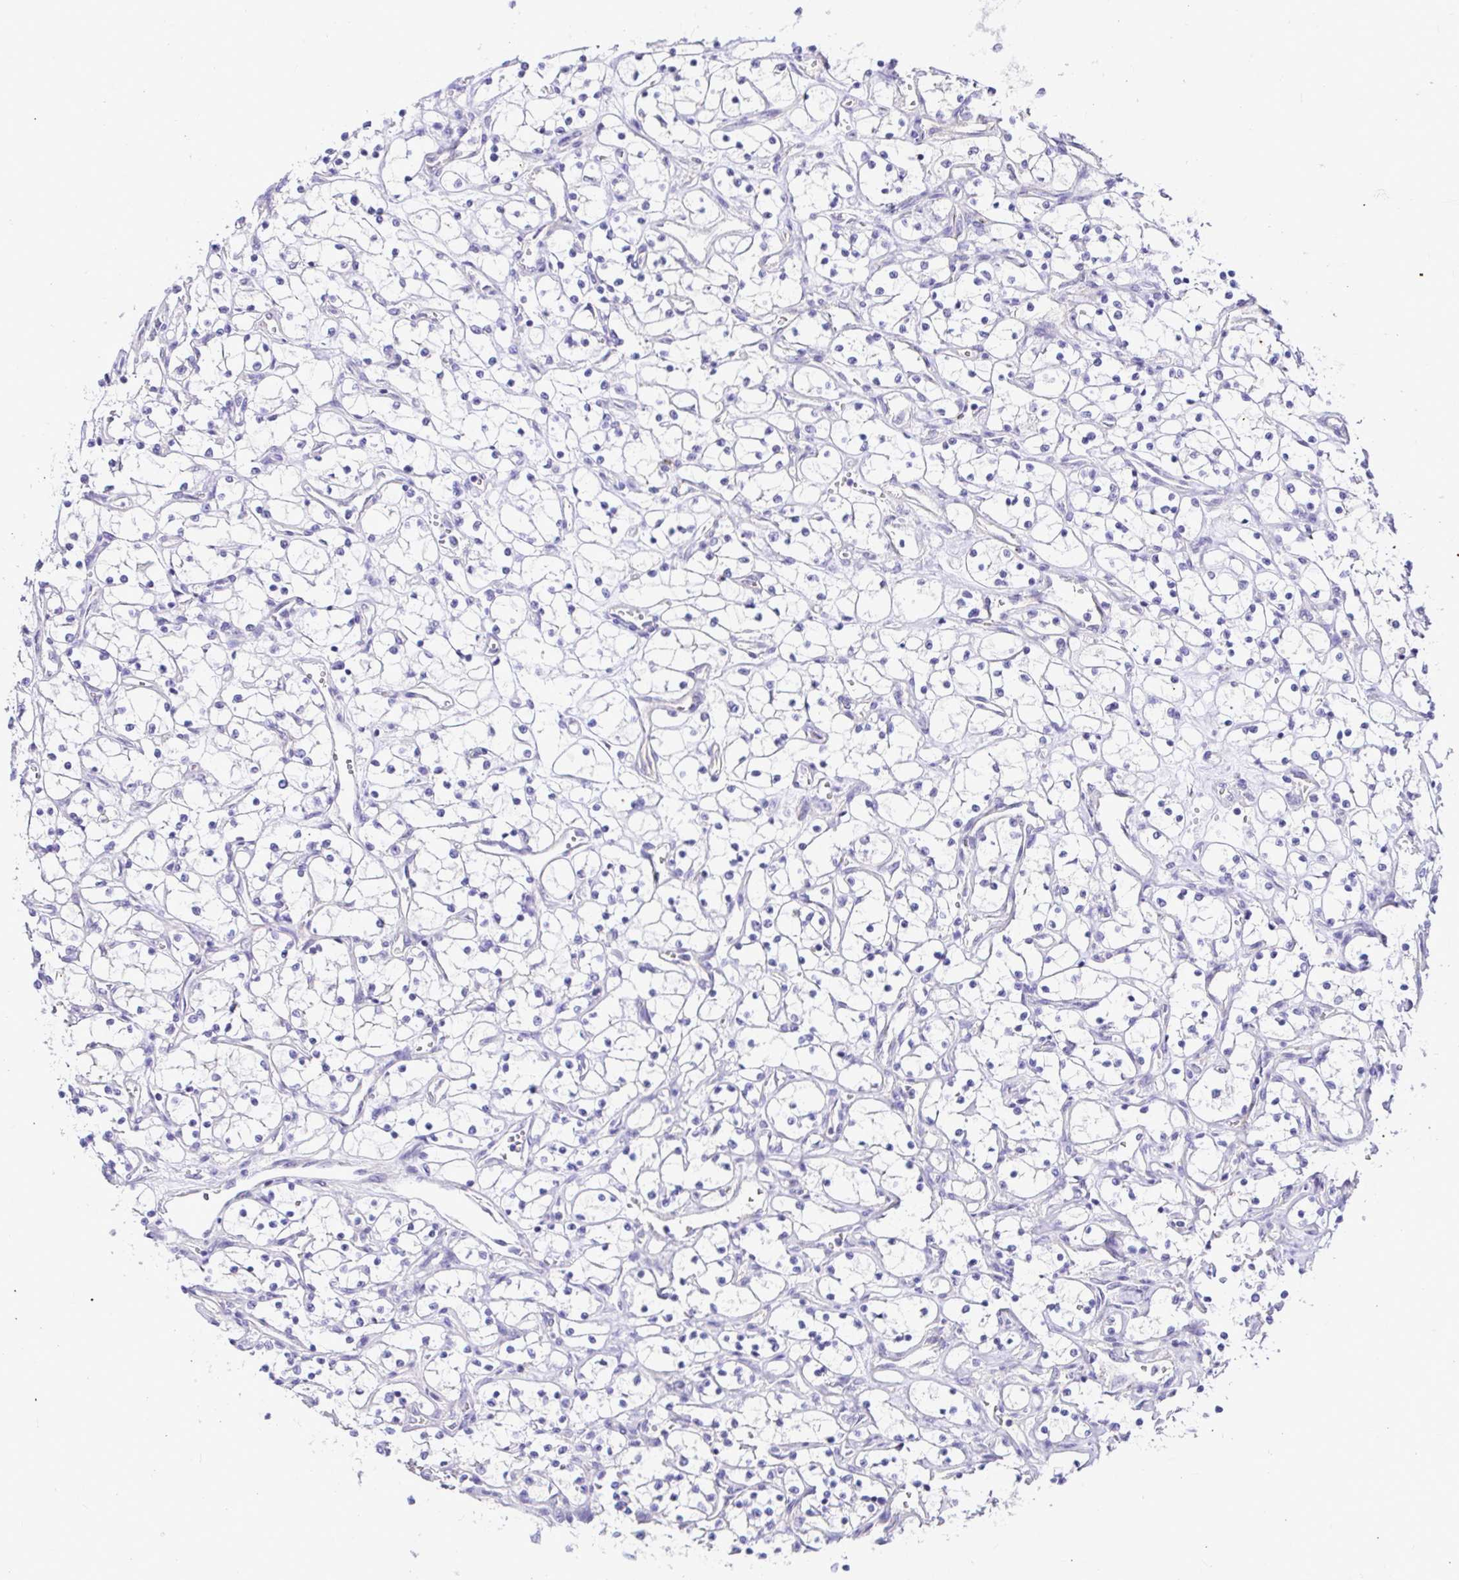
{"staining": {"intensity": "negative", "quantity": "none", "location": "none"}, "tissue": "renal cancer", "cell_type": "Tumor cells", "image_type": "cancer", "snomed": [{"axis": "morphology", "description": "Adenocarcinoma, NOS"}, {"axis": "topography", "description": "Kidney"}], "caption": "Tumor cells show no significant staining in renal adenocarcinoma.", "gene": "CDO1", "patient": {"sex": "female", "age": 69}}